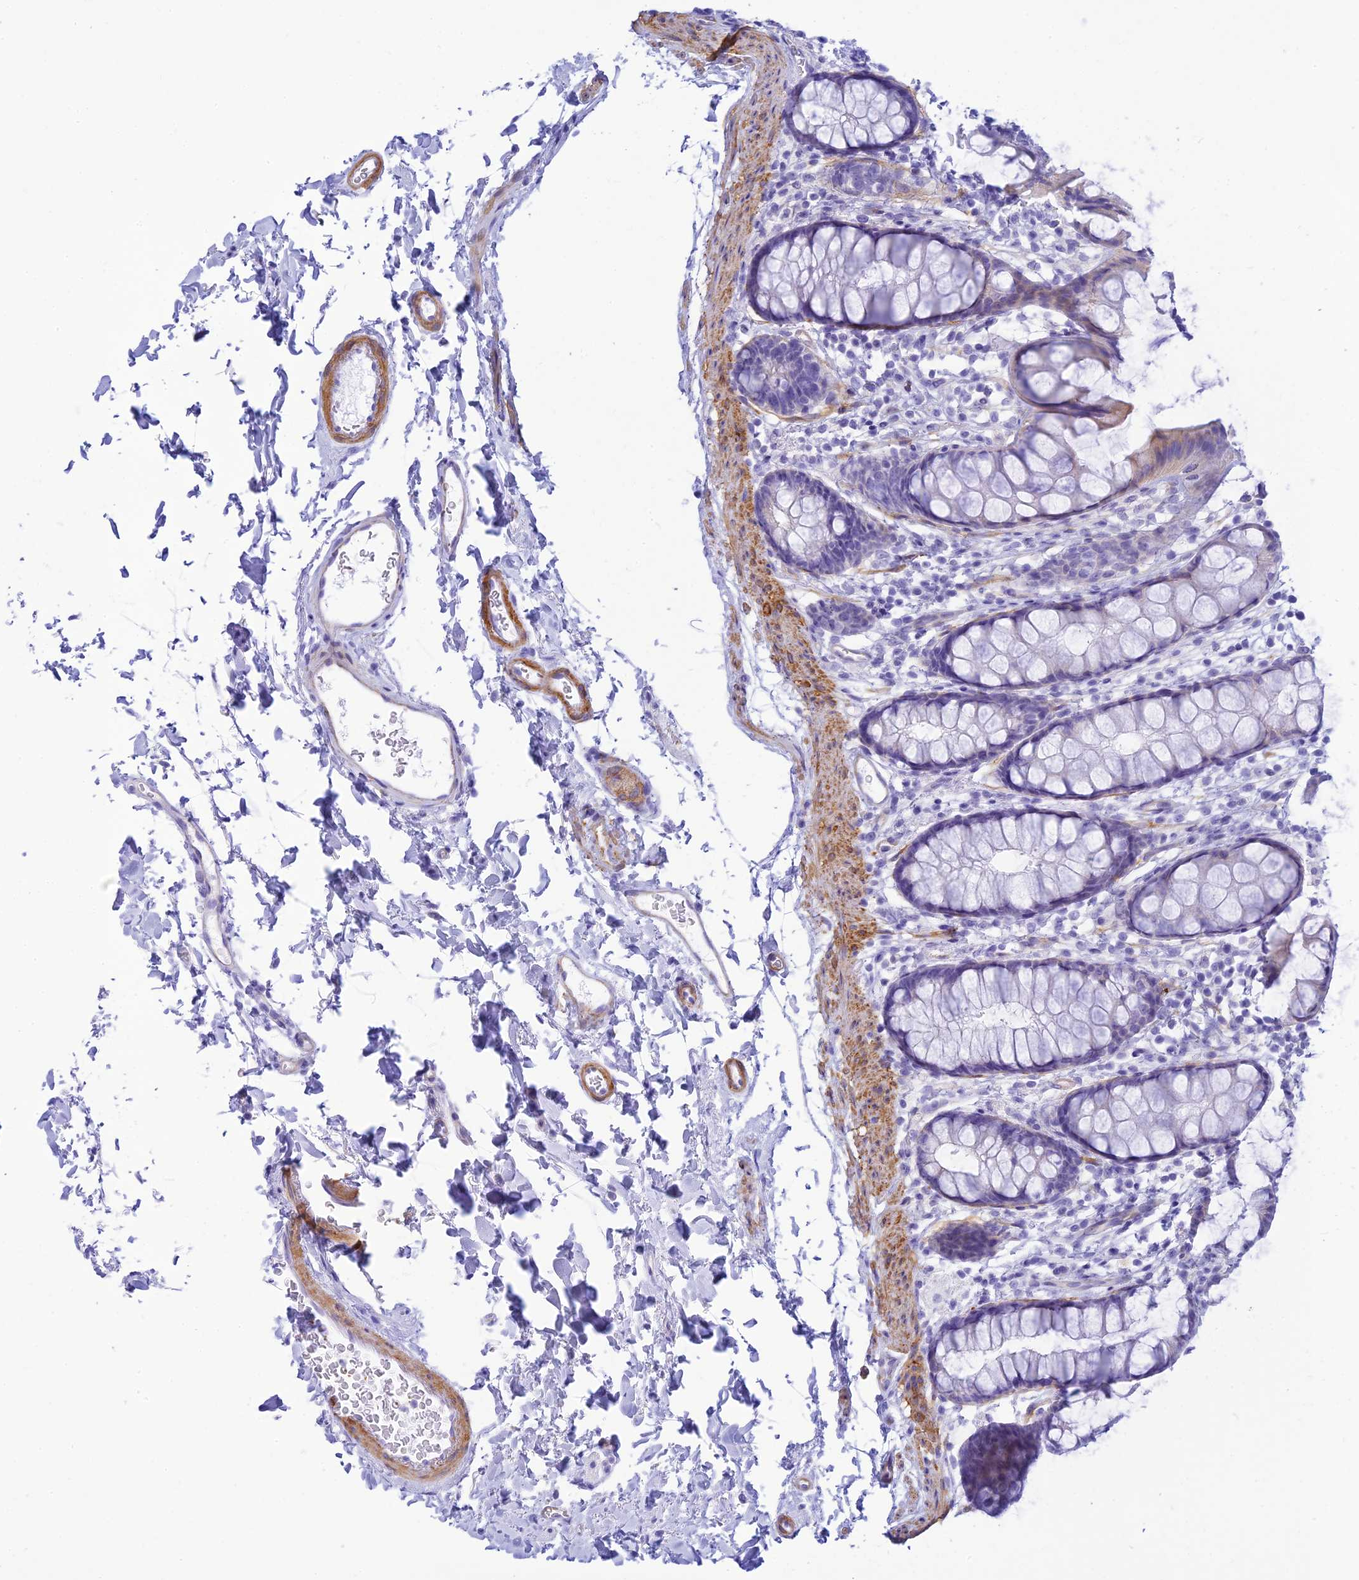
{"staining": {"intensity": "moderate", "quantity": "<25%", "location": "cytoplasmic/membranous"}, "tissue": "rectum", "cell_type": "Glandular cells", "image_type": "normal", "snomed": [{"axis": "morphology", "description": "Normal tissue, NOS"}, {"axis": "topography", "description": "Rectum"}], "caption": "The photomicrograph reveals staining of benign rectum, revealing moderate cytoplasmic/membranous protein expression (brown color) within glandular cells.", "gene": "FBXW4", "patient": {"sex": "female", "age": 65}}